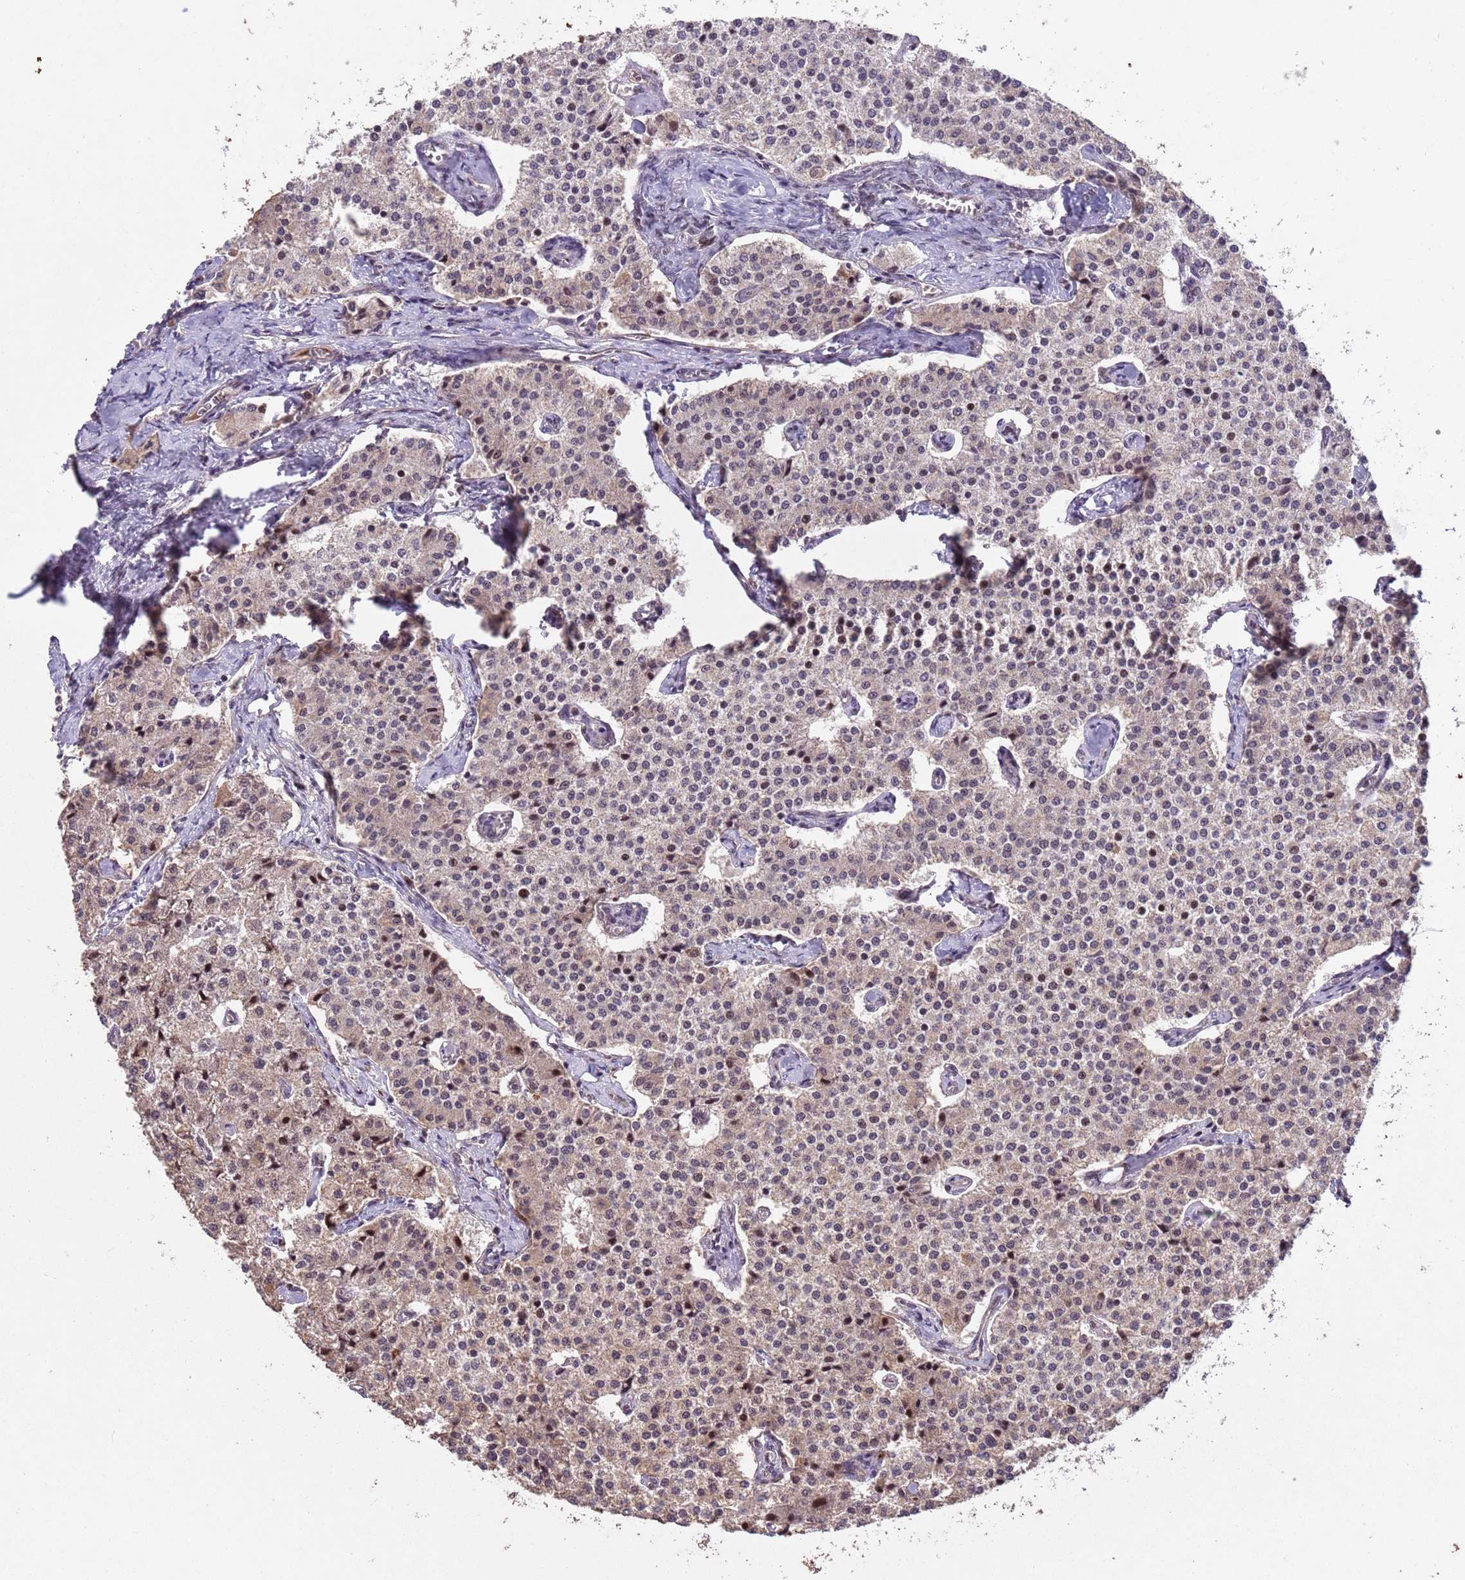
{"staining": {"intensity": "weak", "quantity": "<25%", "location": "cytoplasmic/membranous"}, "tissue": "carcinoid", "cell_type": "Tumor cells", "image_type": "cancer", "snomed": [{"axis": "morphology", "description": "Carcinoid, malignant, NOS"}, {"axis": "topography", "description": "Colon"}], "caption": "Immunohistochemistry photomicrograph of carcinoid (malignant) stained for a protein (brown), which reveals no positivity in tumor cells.", "gene": "PPM1H", "patient": {"sex": "female", "age": 52}}